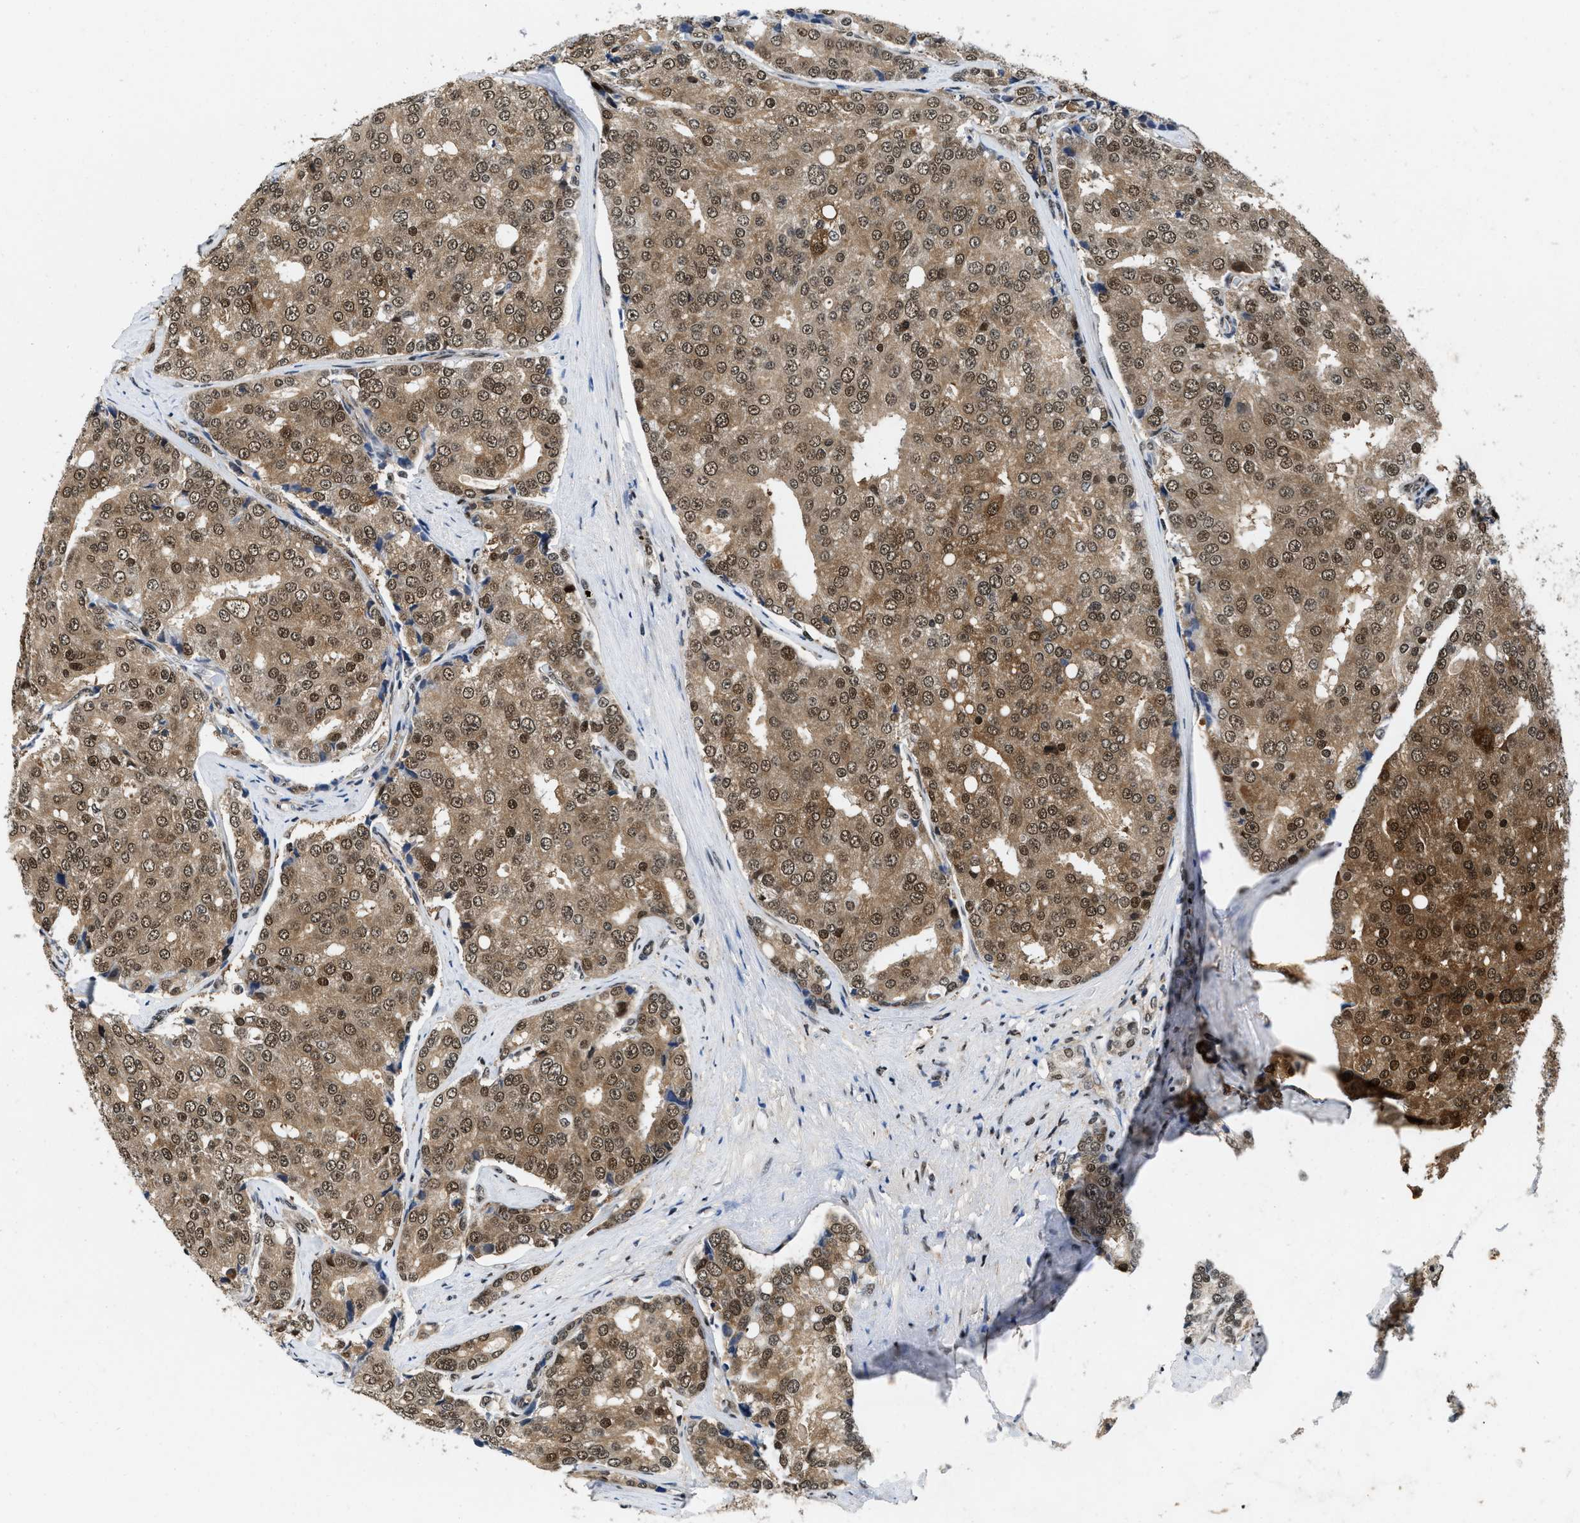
{"staining": {"intensity": "moderate", "quantity": ">75%", "location": "cytoplasmic/membranous,nuclear"}, "tissue": "prostate cancer", "cell_type": "Tumor cells", "image_type": "cancer", "snomed": [{"axis": "morphology", "description": "Adenocarcinoma, High grade"}, {"axis": "topography", "description": "Prostate"}], "caption": "Prostate adenocarcinoma (high-grade) tissue displays moderate cytoplasmic/membranous and nuclear positivity in approximately >75% of tumor cells, visualized by immunohistochemistry. (DAB (3,3'-diaminobenzidine) IHC, brown staining for protein, blue staining for nuclei).", "gene": "SAFB", "patient": {"sex": "male", "age": 50}}